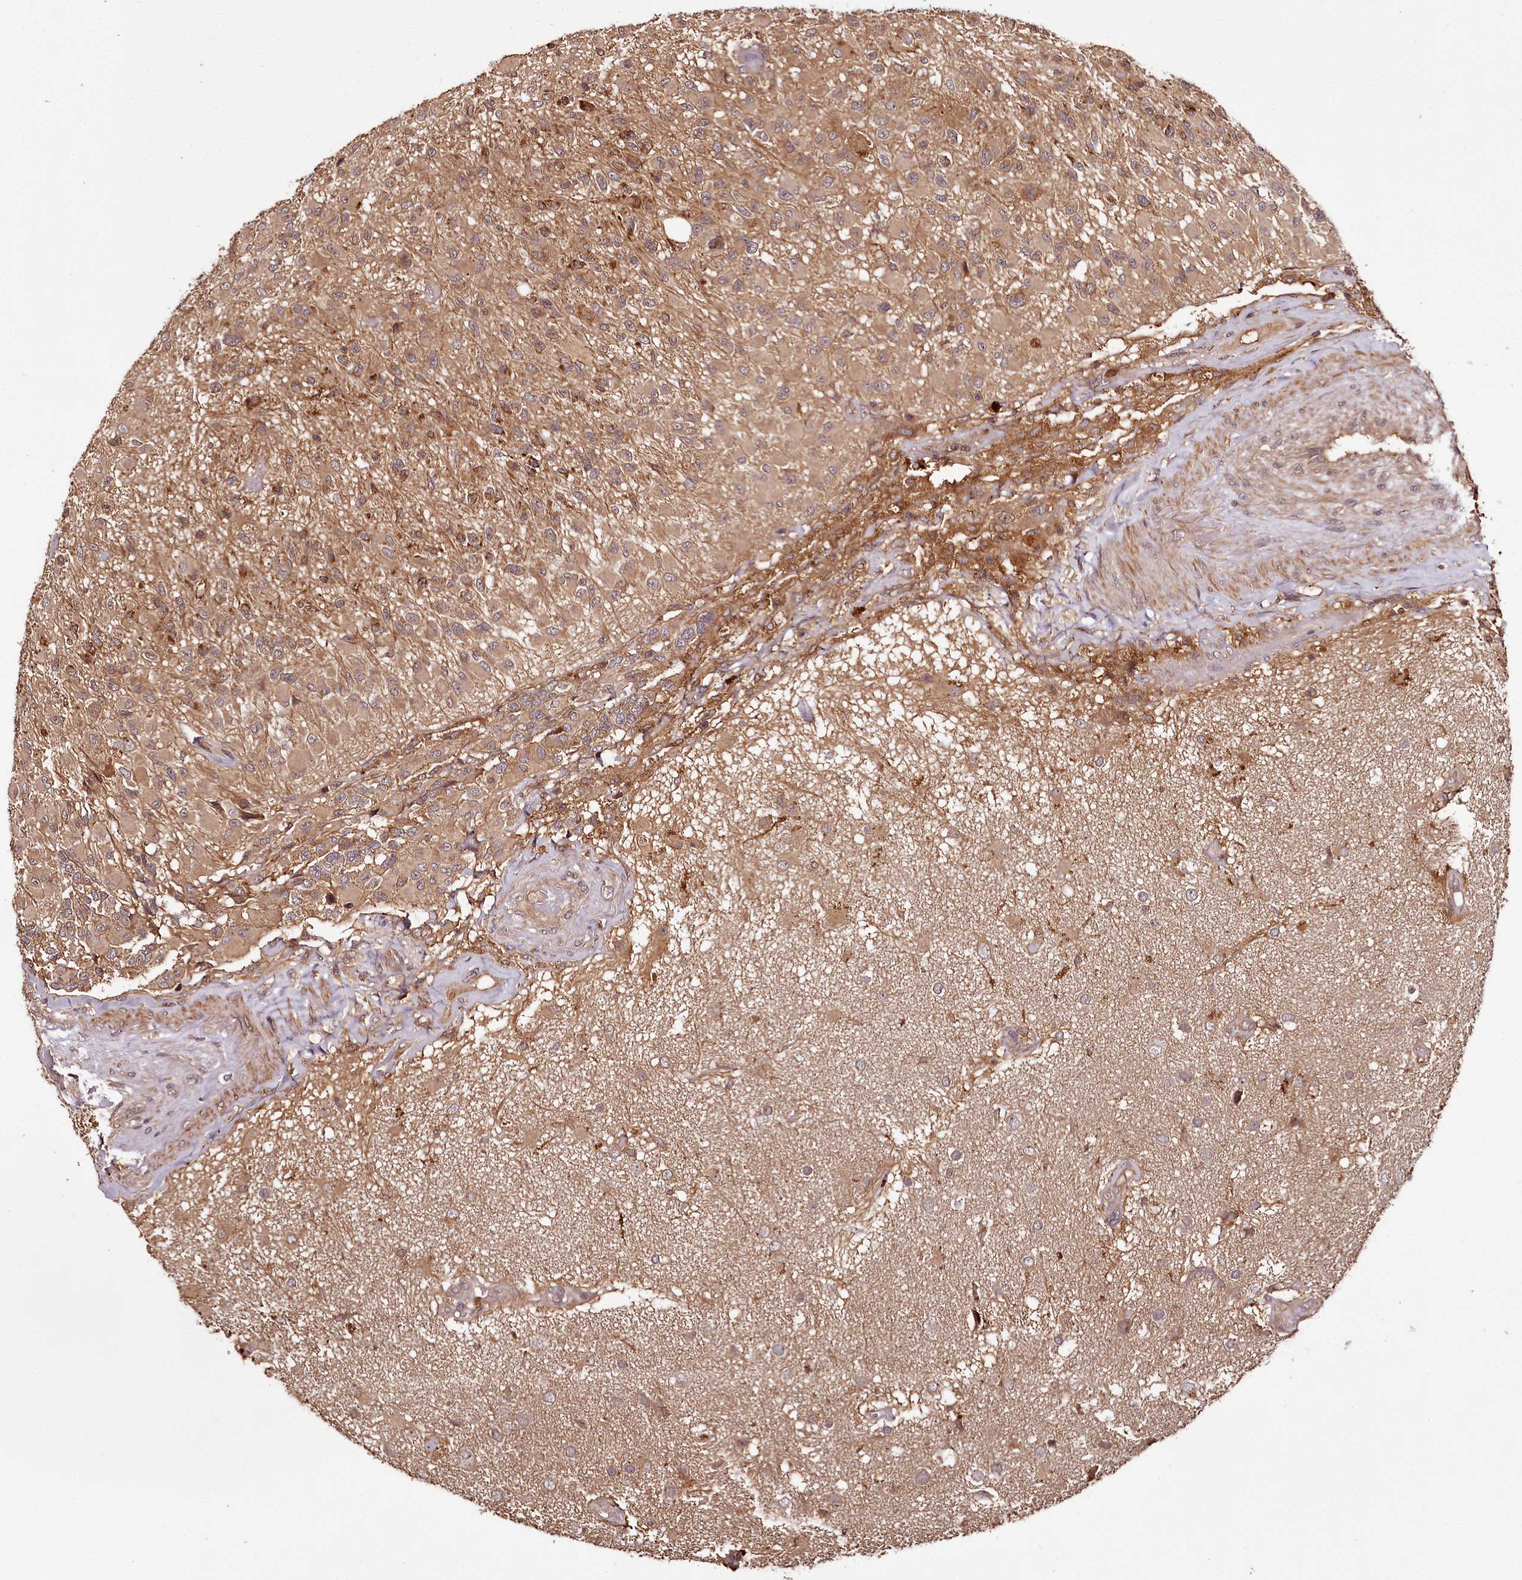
{"staining": {"intensity": "moderate", "quantity": ">75%", "location": "cytoplasmic/membranous"}, "tissue": "glioma", "cell_type": "Tumor cells", "image_type": "cancer", "snomed": [{"axis": "morphology", "description": "Glioma, malignant, High grade"}, {"axis": "morphology", "description": "Glioblastoma, NOS"}, {"axis": "topography", "description": "Brain"}], "caption": "DAB (3,3'-diaminobenzidine) immunohistochemical staining of human glioblastoma displays moderate cytoplasmic/membranous protein expression in approximately >75% of tumor cells. (Stains: DAB in brown, nuclei in blue, Microscopy: brightfield microscopy at high magnification).", "gene": "TTC12", "patient": {"sex": "male", "age": 60}}